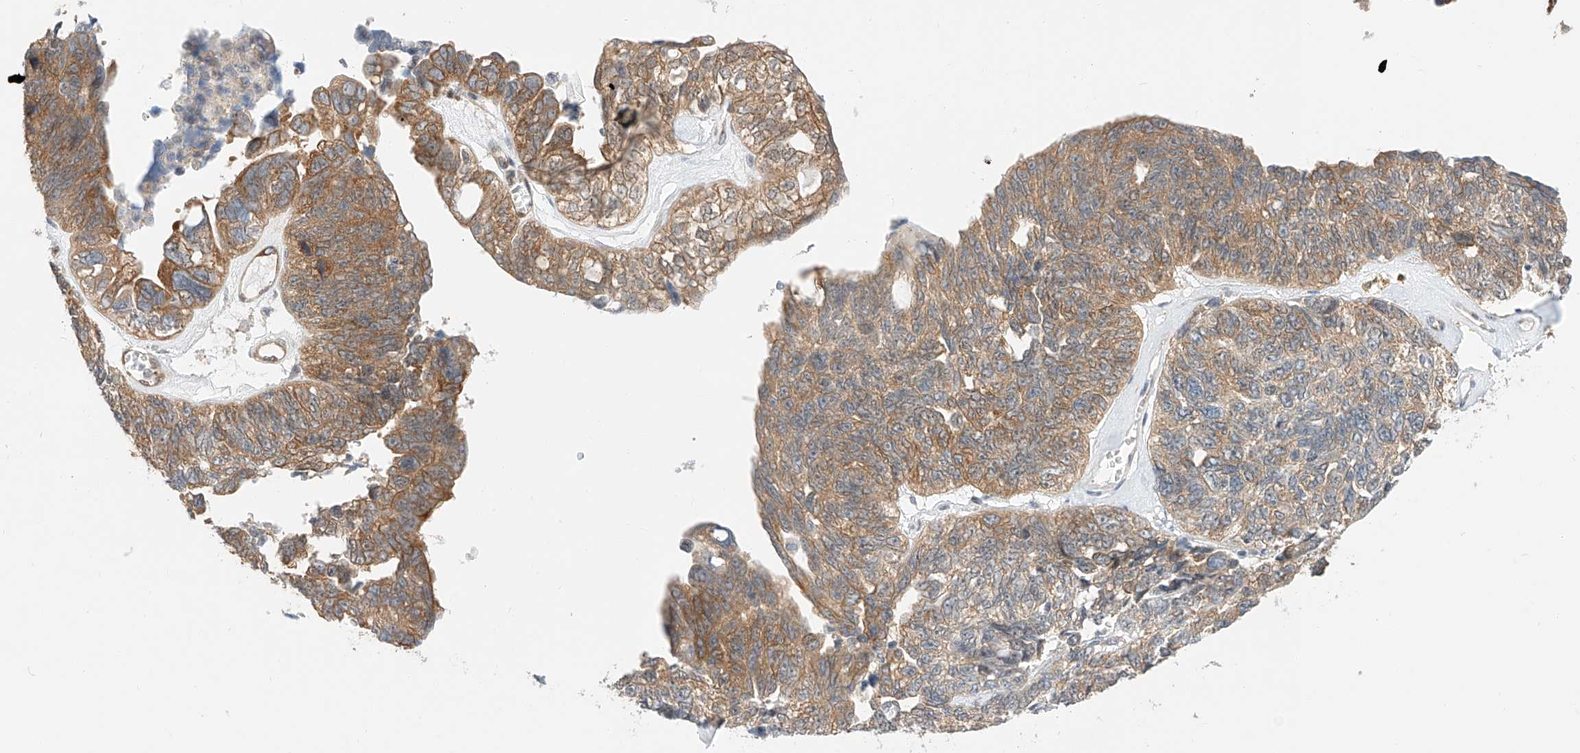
{"staining": {"intensity": "moderate", "quantity": ">75%", "location": "cytoplasmic/membranous"}, "tissue": "ovarian cancer", "cell_type": "Tumor cells", "image_type": "cancer", "snomed": [{"axis": "morphology", "description": "Cystadenocarcinoma, serous, NOS"}, {"axis": "topography", "description": "Ovary"}], "caption": "A brown stain shows moderate cytoplasmic/membranous expression of a protein in ovarian cancer tumor cells. (DAB = brown stain, brightfield microscopy at high magnification).", "gene": "CARMIL1", "patient": {"sex": "female", "age": 79}}